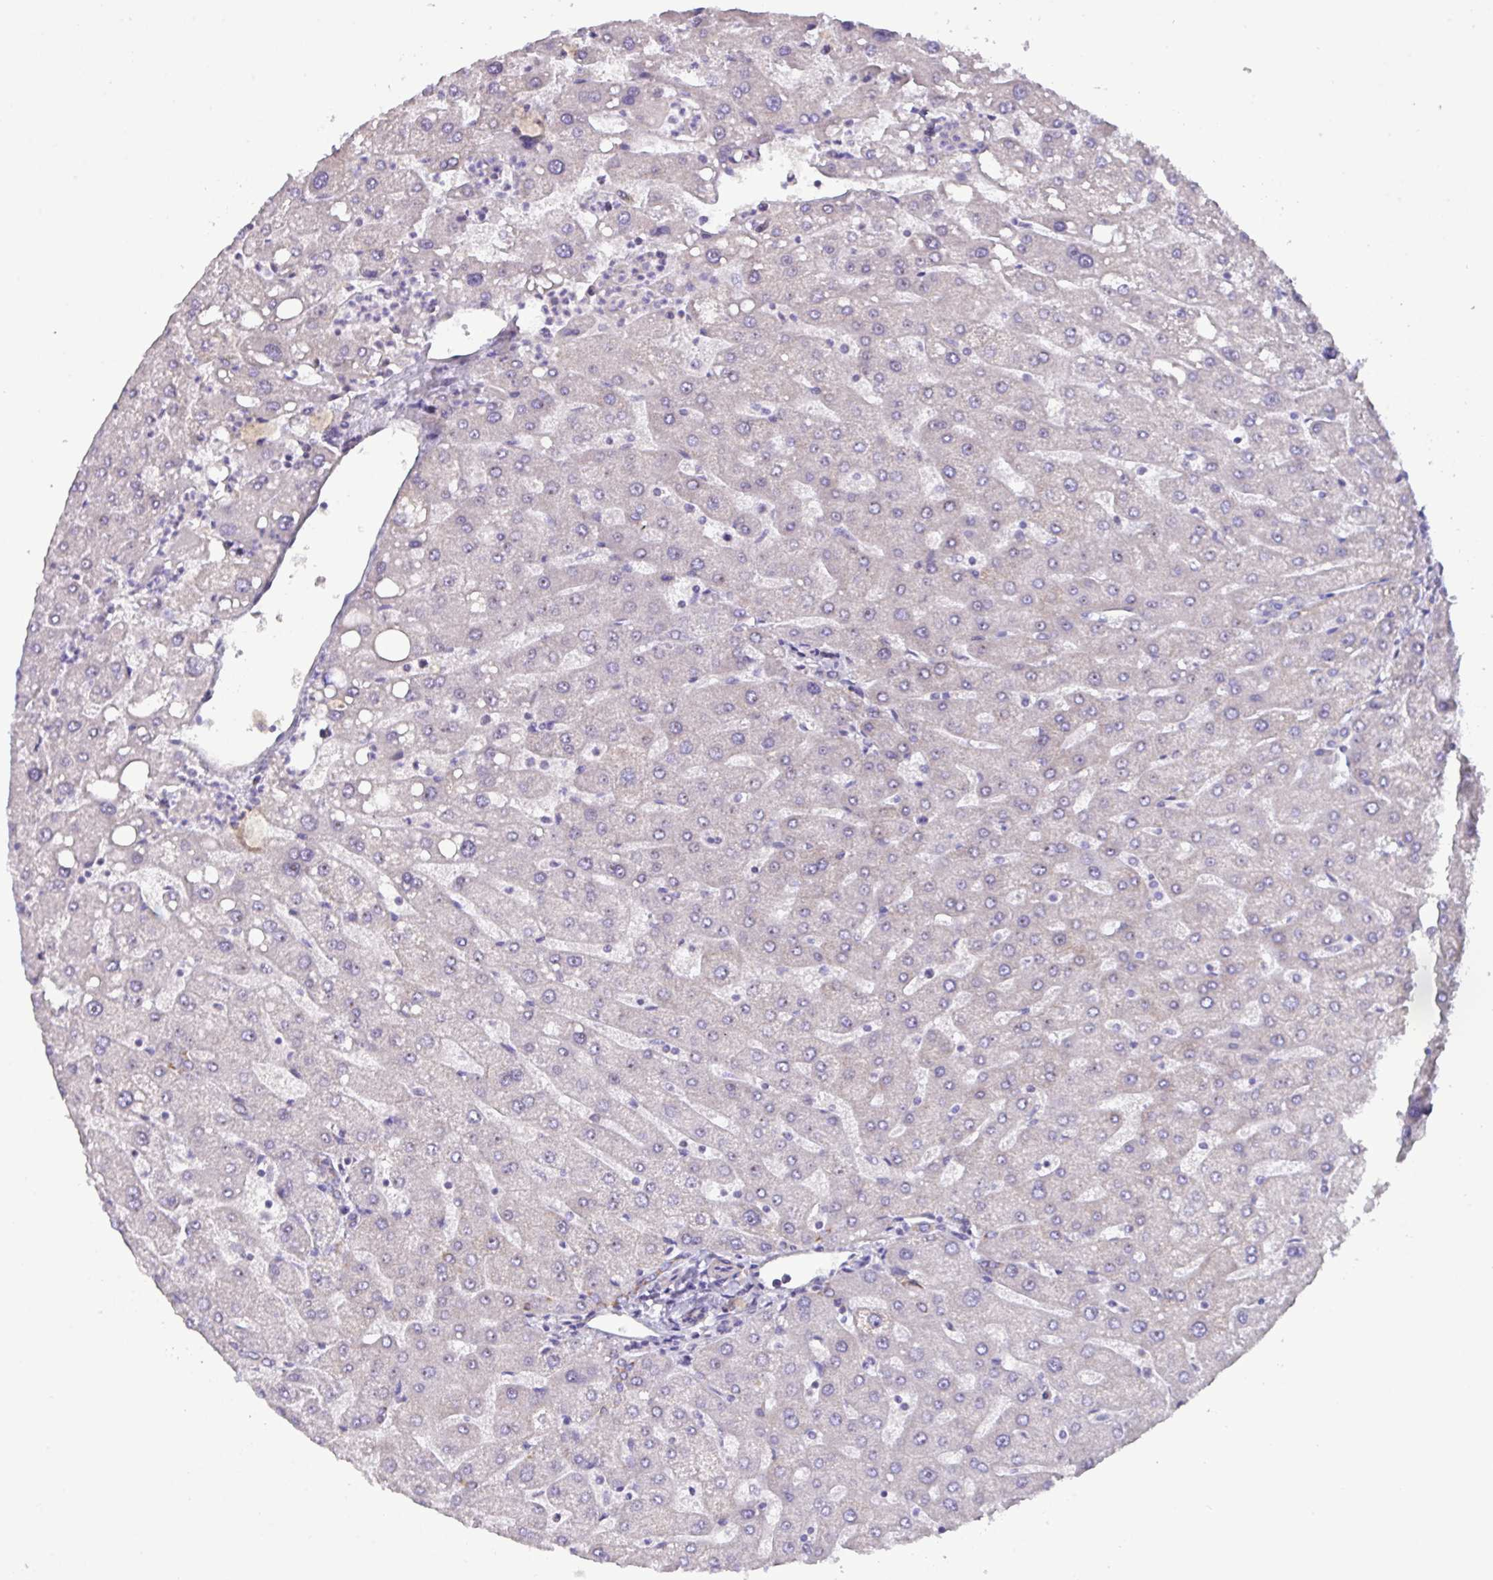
{"staining": {"intensity": "negative", "quantity": "none", "location": "none"}, "tissue": "liver", "cell_type": "Cholangiocytes", "image_type": "normal", "snomed": [{"axis": "morphology", "description": "Normal tissue, NOS"}, {"axis": "topography", "description": "Liver"}], "caption": "Immunohistochemistry (IHC) image of unremarkable liver stained for a protein (brown), which demonstrates no positivity in cholangiocytes. (Brightfield microscopy of DAB (3,3'-diaminobenzidine) immunohistochemistry (IHC) at high magnification).", "gene": "MT", "patient": {"sex": "male", "age": 67}}